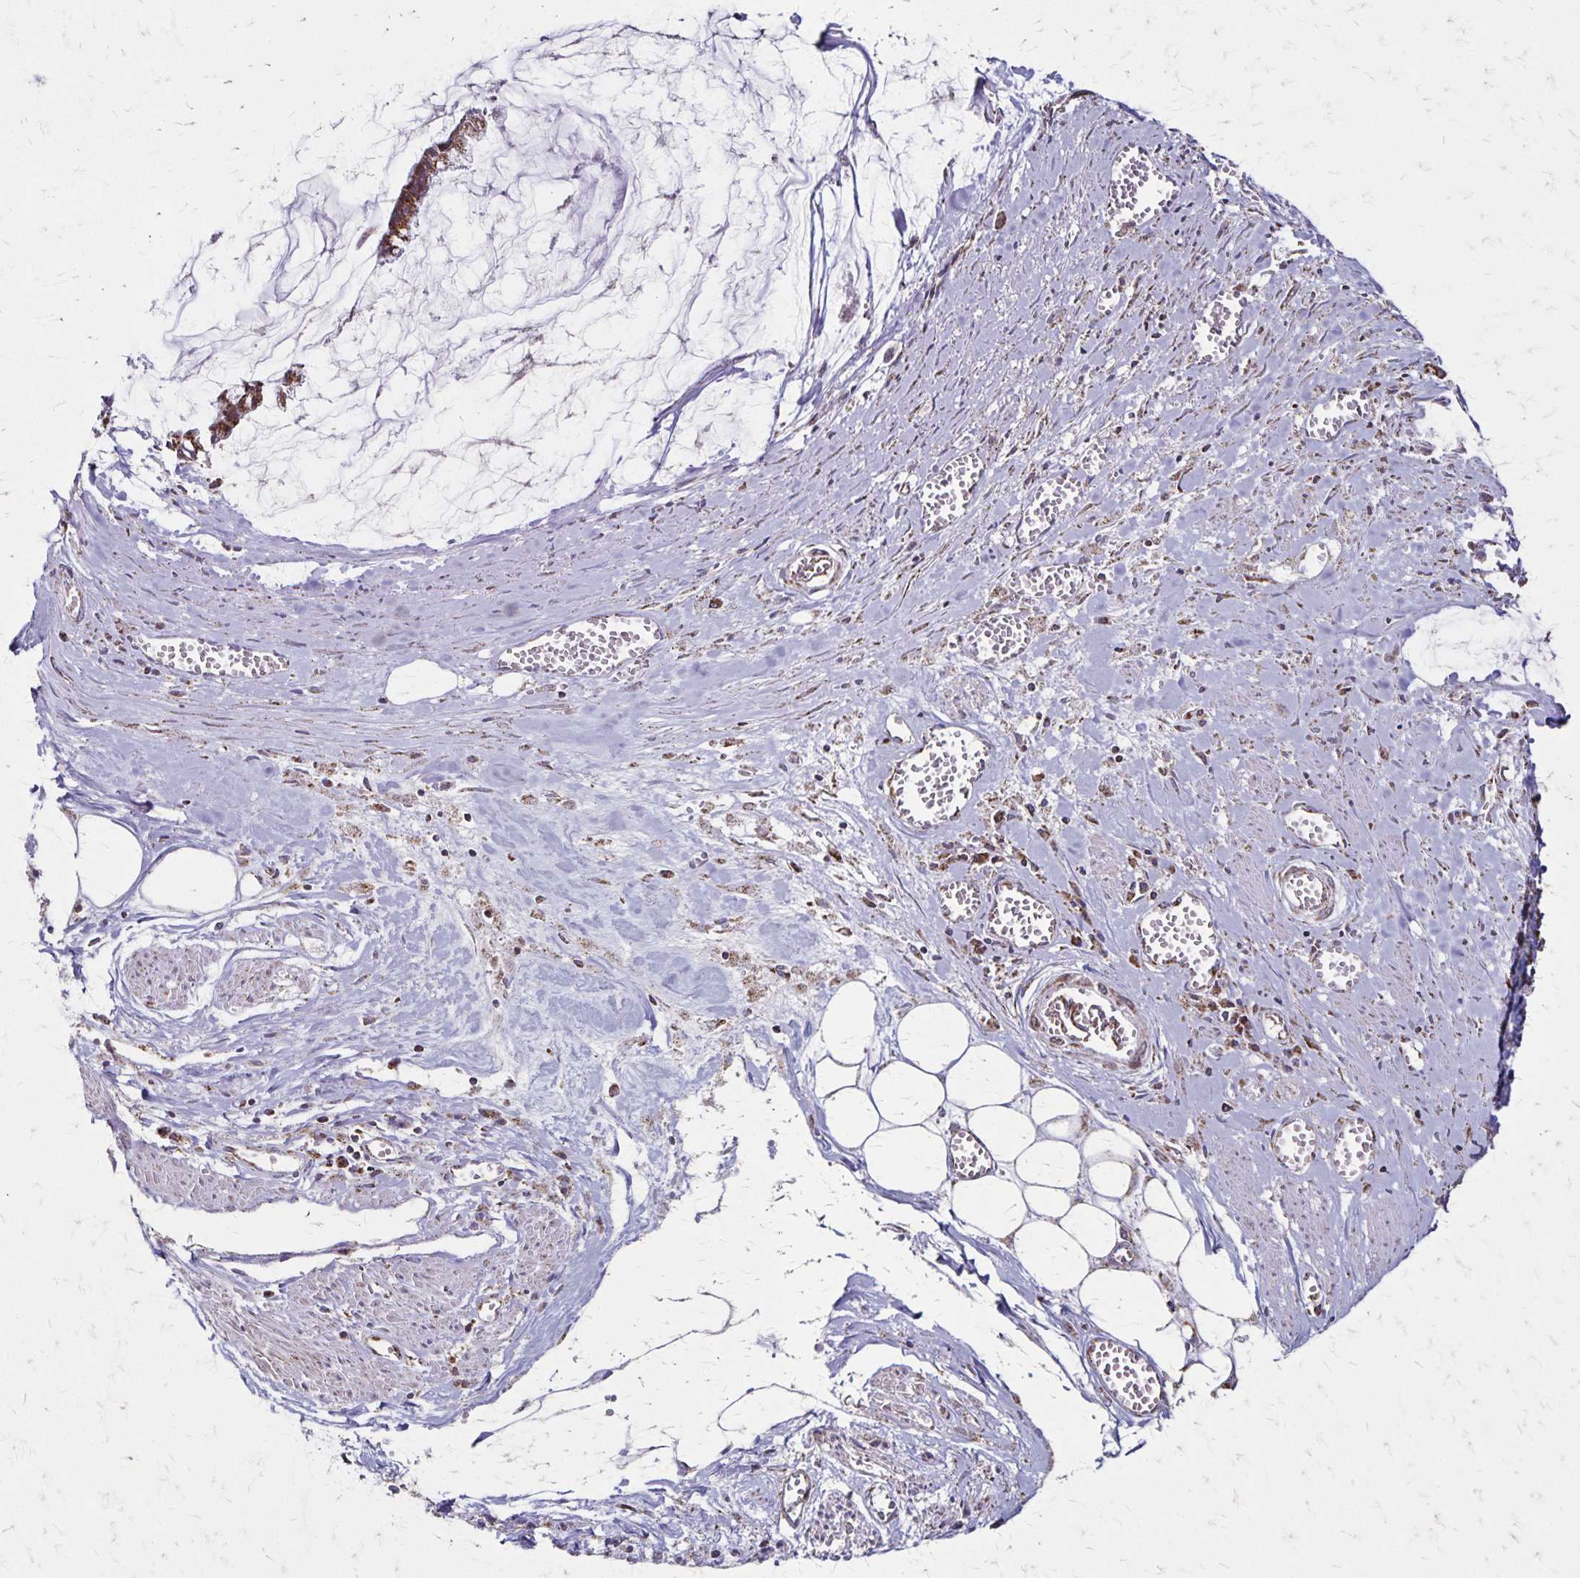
{"staining": {"intensity": "moderate", "quantity": ">75%", "location": "cytoplasmic/membranous"}, "tissue": "ovarian cancer", "cell_type": "Tumor cells", "image_type": "cancer", "snomed": [{"axis": "morphology", "description": "Cystadenocarcinoma, mucinous, NOS"}, {"axis": "topography", "description": "Ovary"}], "caption": "A histopathology image of human ovarian mucinous cystadenocarcinoma stained for a protein reveals moderate cytoplasmic/membranous brown staining in tumor cells.", "gene": "NFS1", "patient": {"sex": "female", "age": 90}}